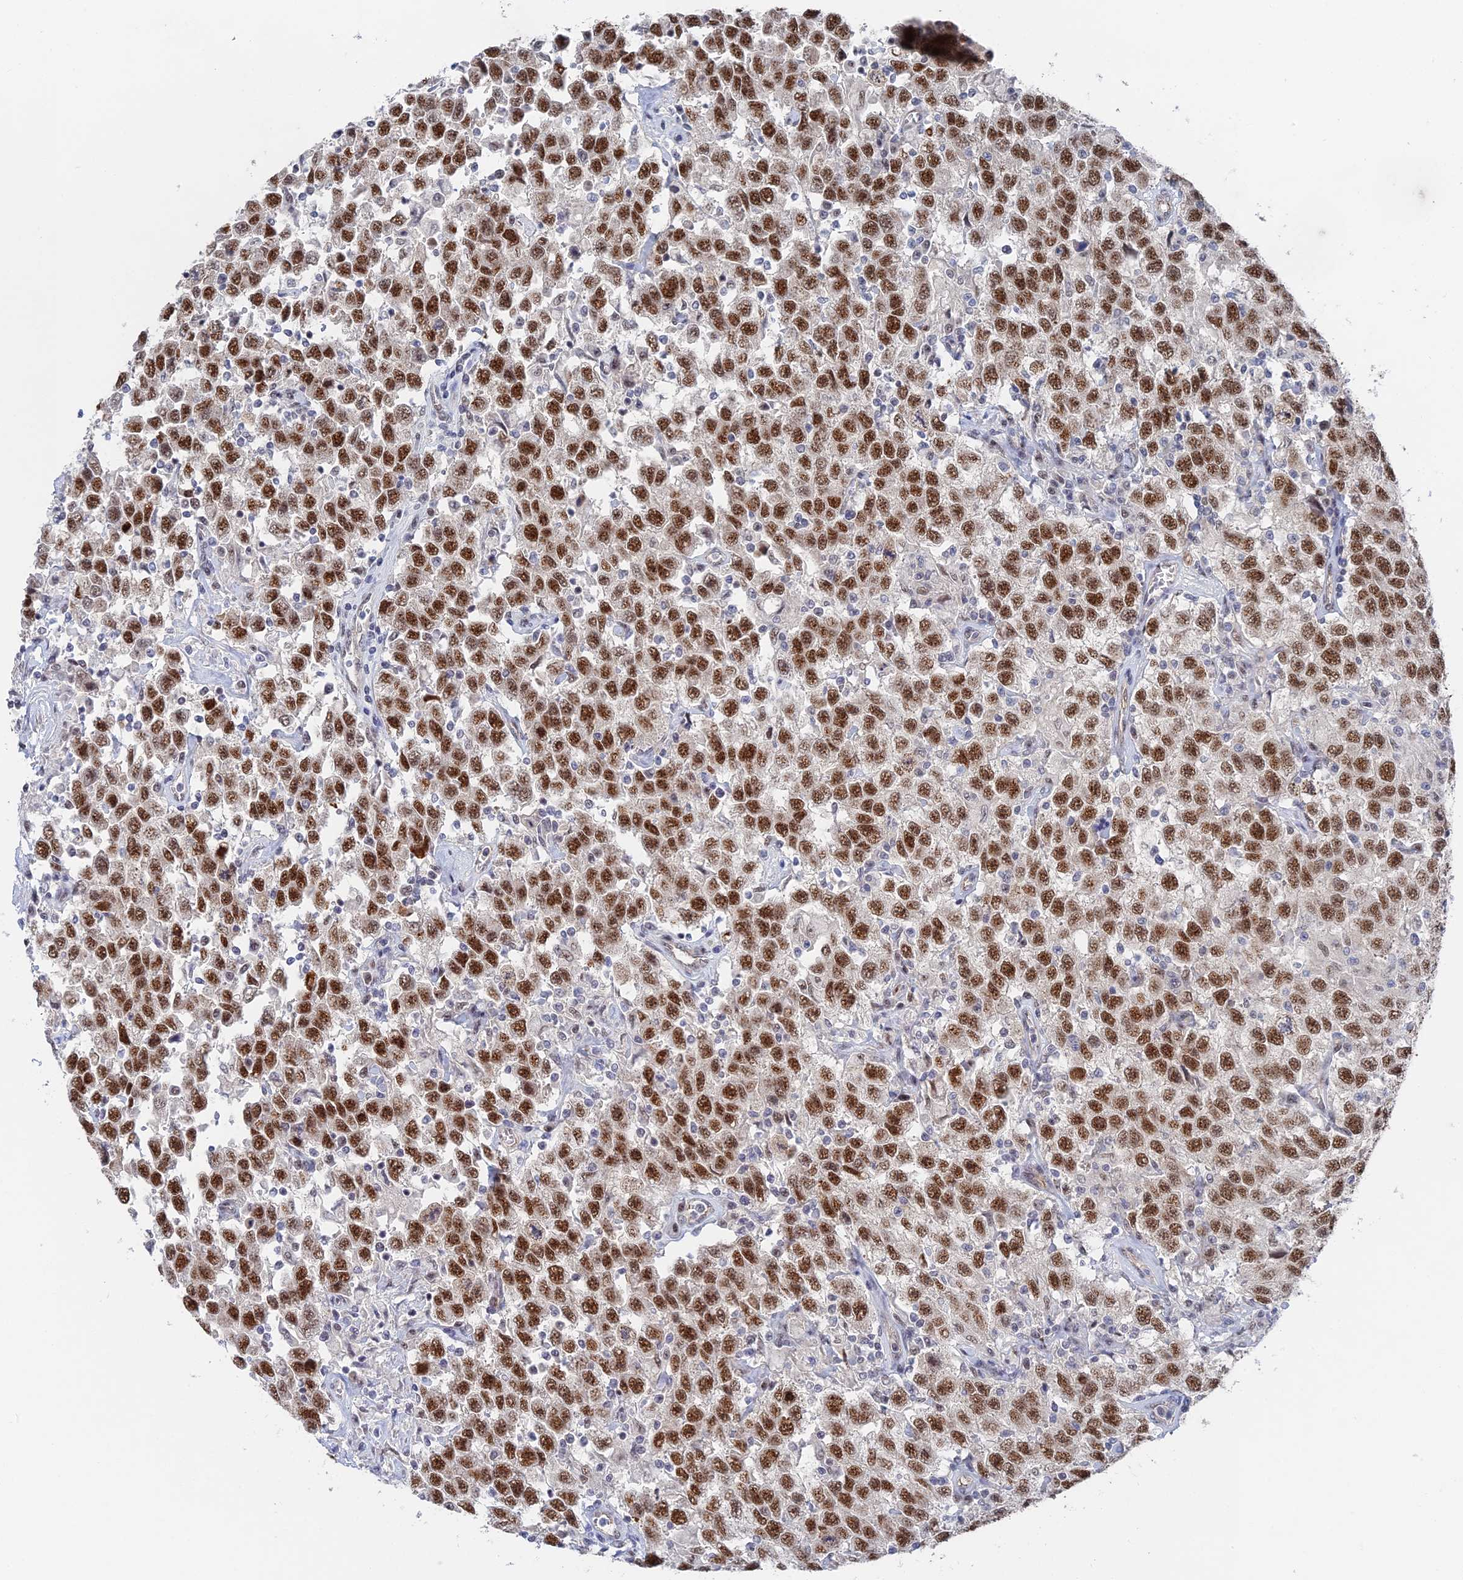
{"staining": {"intensity": "strong", "quantity": ">75%", "location": "nuclear"}, "tissue": "testis cancer", "cell_type": "Tumor cells", "image_type": "cancer", "snomed": [{"axis": "morphology", "description": "Seminoma, NOS"}, {"axis": "topography", "description": "Testis"}], "caption": "IHC of seminoma (testis) shows high levels of strong nuclear staining in approximately >75% of tumor cells.", "gene": "CFAP92", "patient": {"sex": "male", "age": 41}}